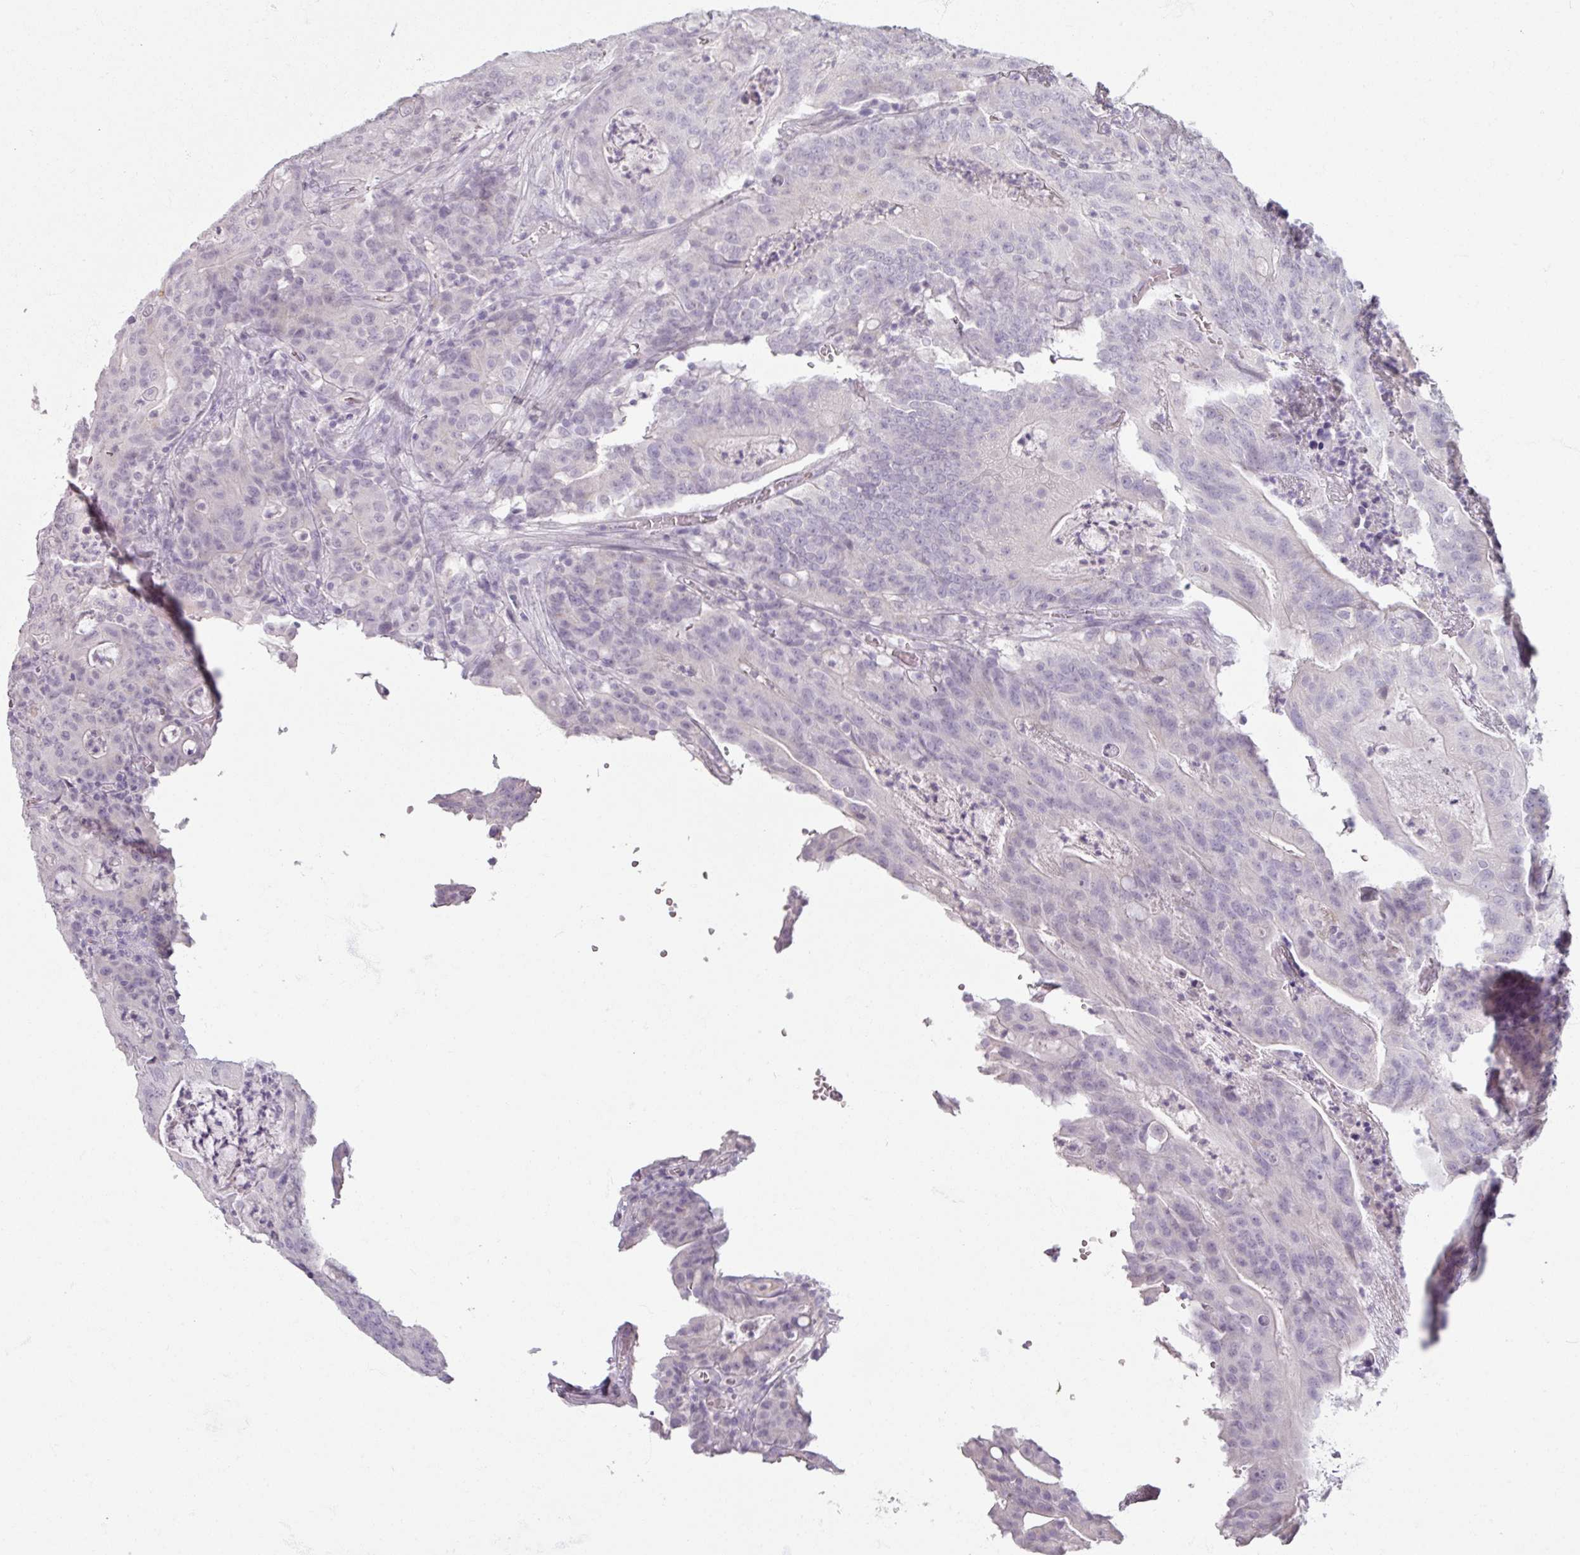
{"staining": {"intensity": "negative", "quantity": "none", "location": "none"}, "tissue": "colorectal cancer", "cell_type": "Tumor cells", "image_type": "cancer", "snomed": [{"axis": "morphology", "description": "Adenocarcinoma, NOS"}, {"axis": "topography", "description": "Colon"}], "caption": "There is no significant positivity in tumor cells of colorectal cancer (adenocarcinoma).", "gene": "SLC27A5", "patient": {"sex": "male", "age": 83}}